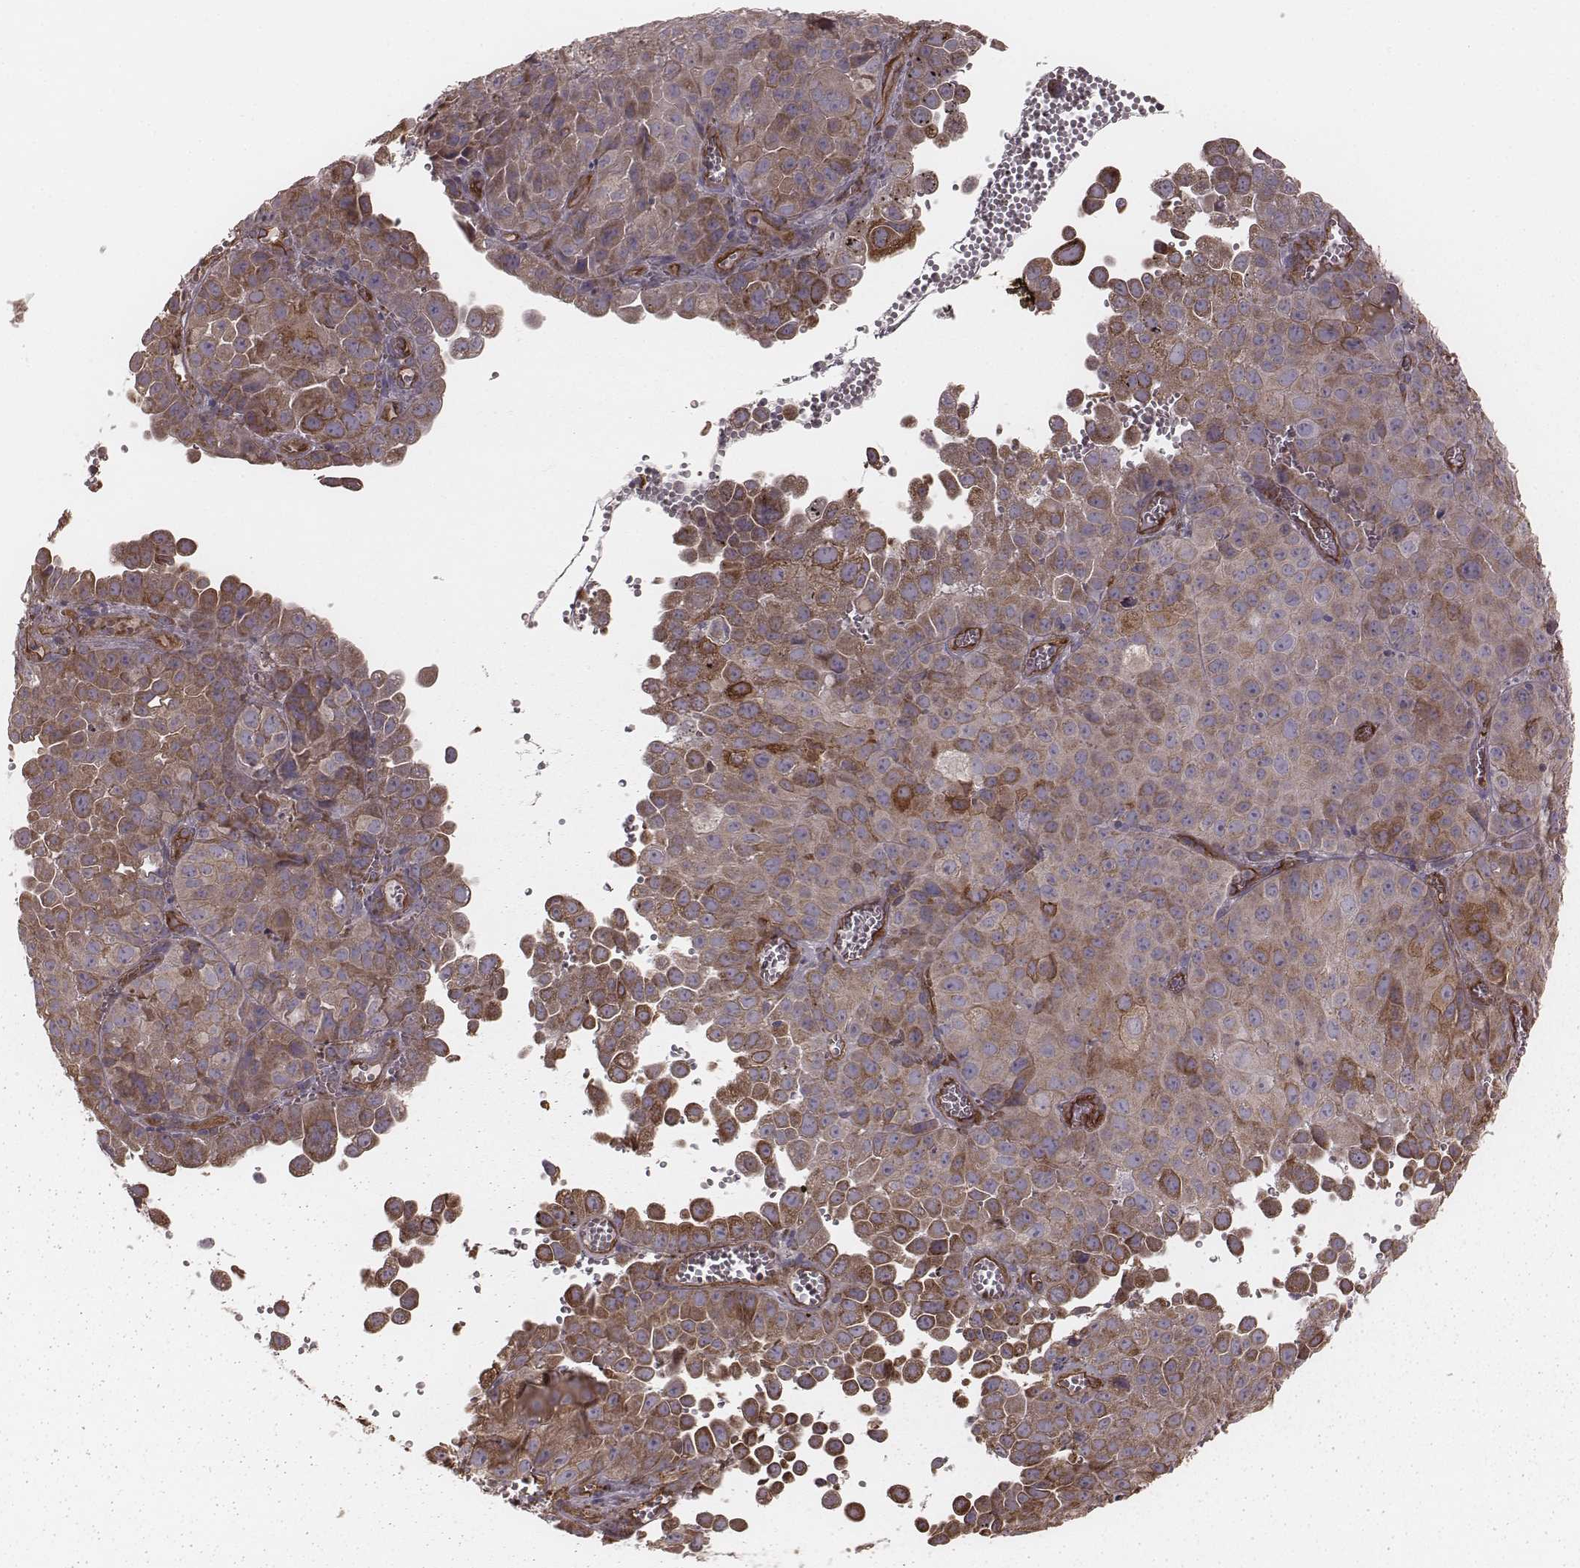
{"staining": {"intensity": "moderate", "quantity": "25%-75%", "location": "cytoplasmic/membranous"}, "tissue": "cervical cancer", "cell_type": "Tumor cells", "image_type": "cancer", "snomed": [{"axis": "morphology", "description": "Squamous cell carcinoma, NOS"}, {"axis": "topography", "description": "Cervix"}], "caption": "Moderate cytoplasmic/membranous protein expression is appreciated in approximately 25%-75% of tumor cells in cervical squamous cell carcinoma.", "gene": "PALMD", "patient": {"sex": "female", "age": 55}}